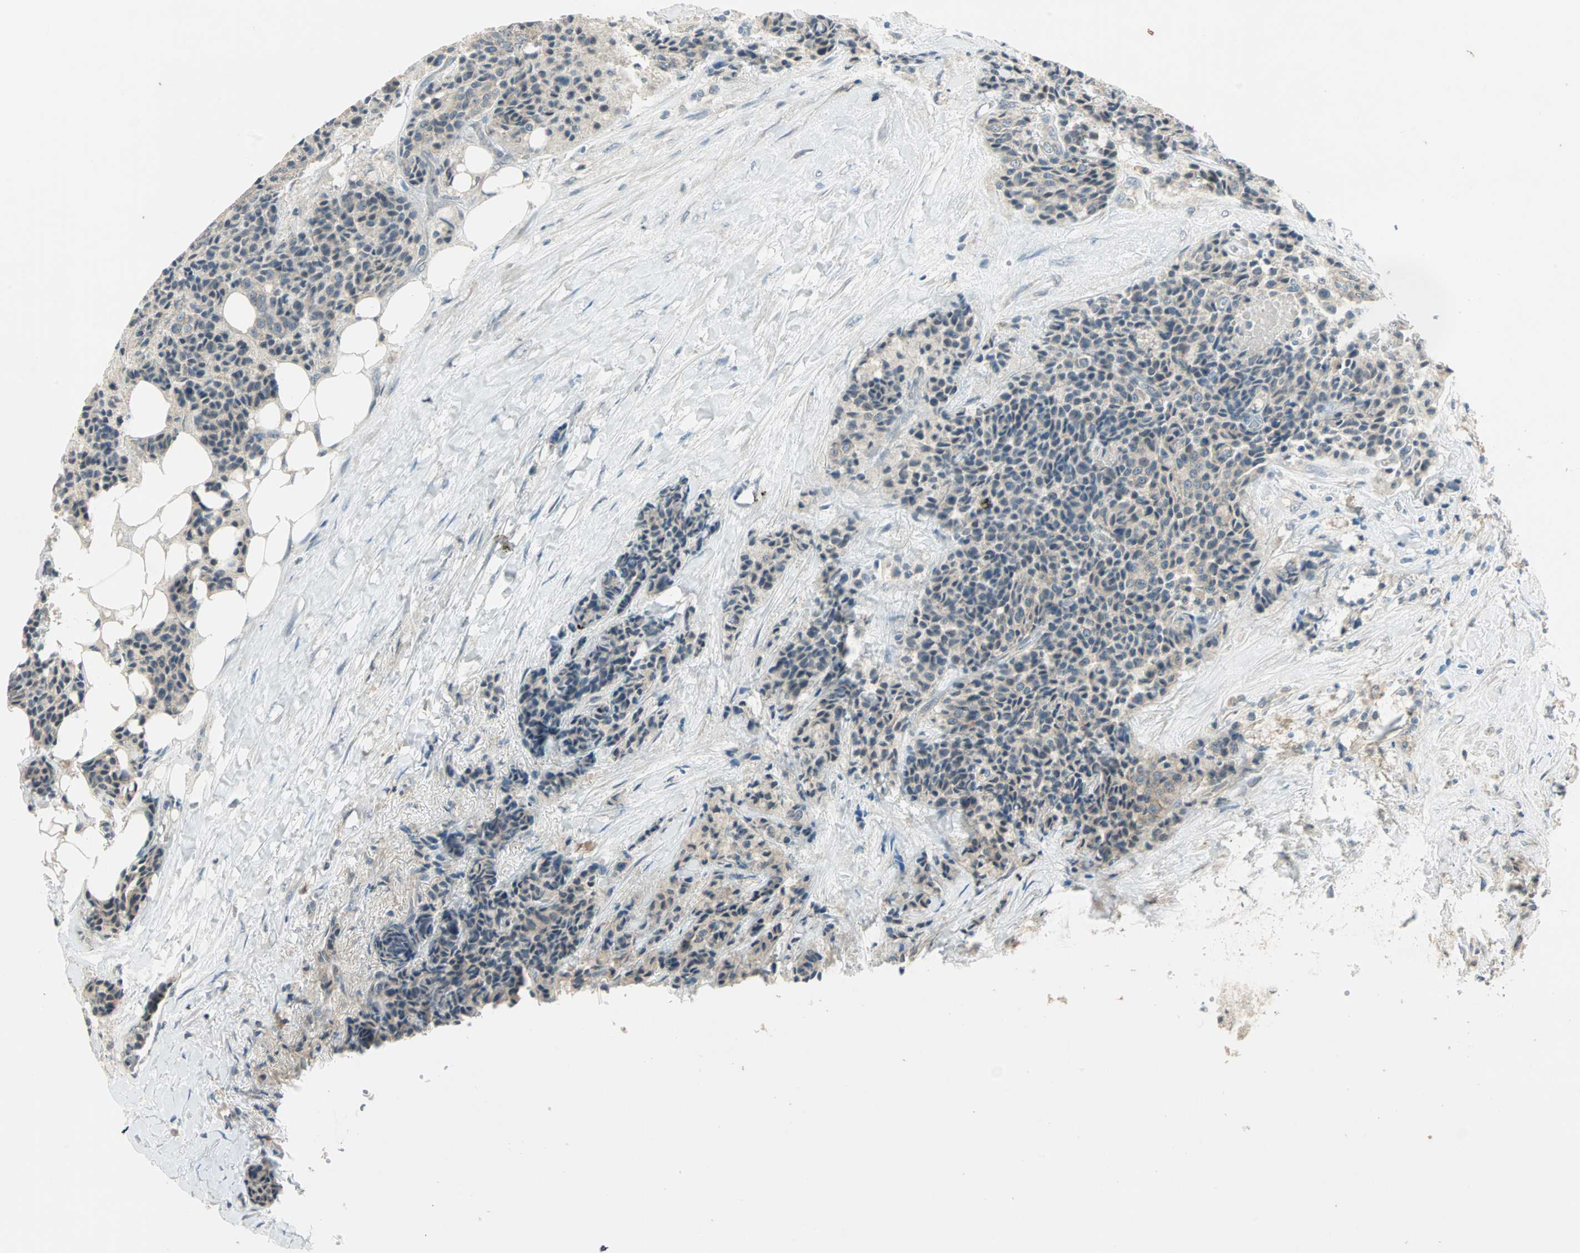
{"staining": {"intensity": "weak", "quantity": ">75%", "location": "cytoplasmic/membranous"}, "tissue": "carcinoid", "cell_type": "Tumor cells", "image_type": "cancer", "snomed": [{"axis": "morphology", "description": "Carcinoid, malignant, NOS"}, {"axis": "topography", "description": "Colon"}], "caption": "Immunohistochemistry (IHC) of human malignant carcinoid shows low levels of weak cytoplasmic/membranous staining in about >75% of tumor cells.", "gene": "TTF2", "patient": {"sex": "female", "age": 61}}